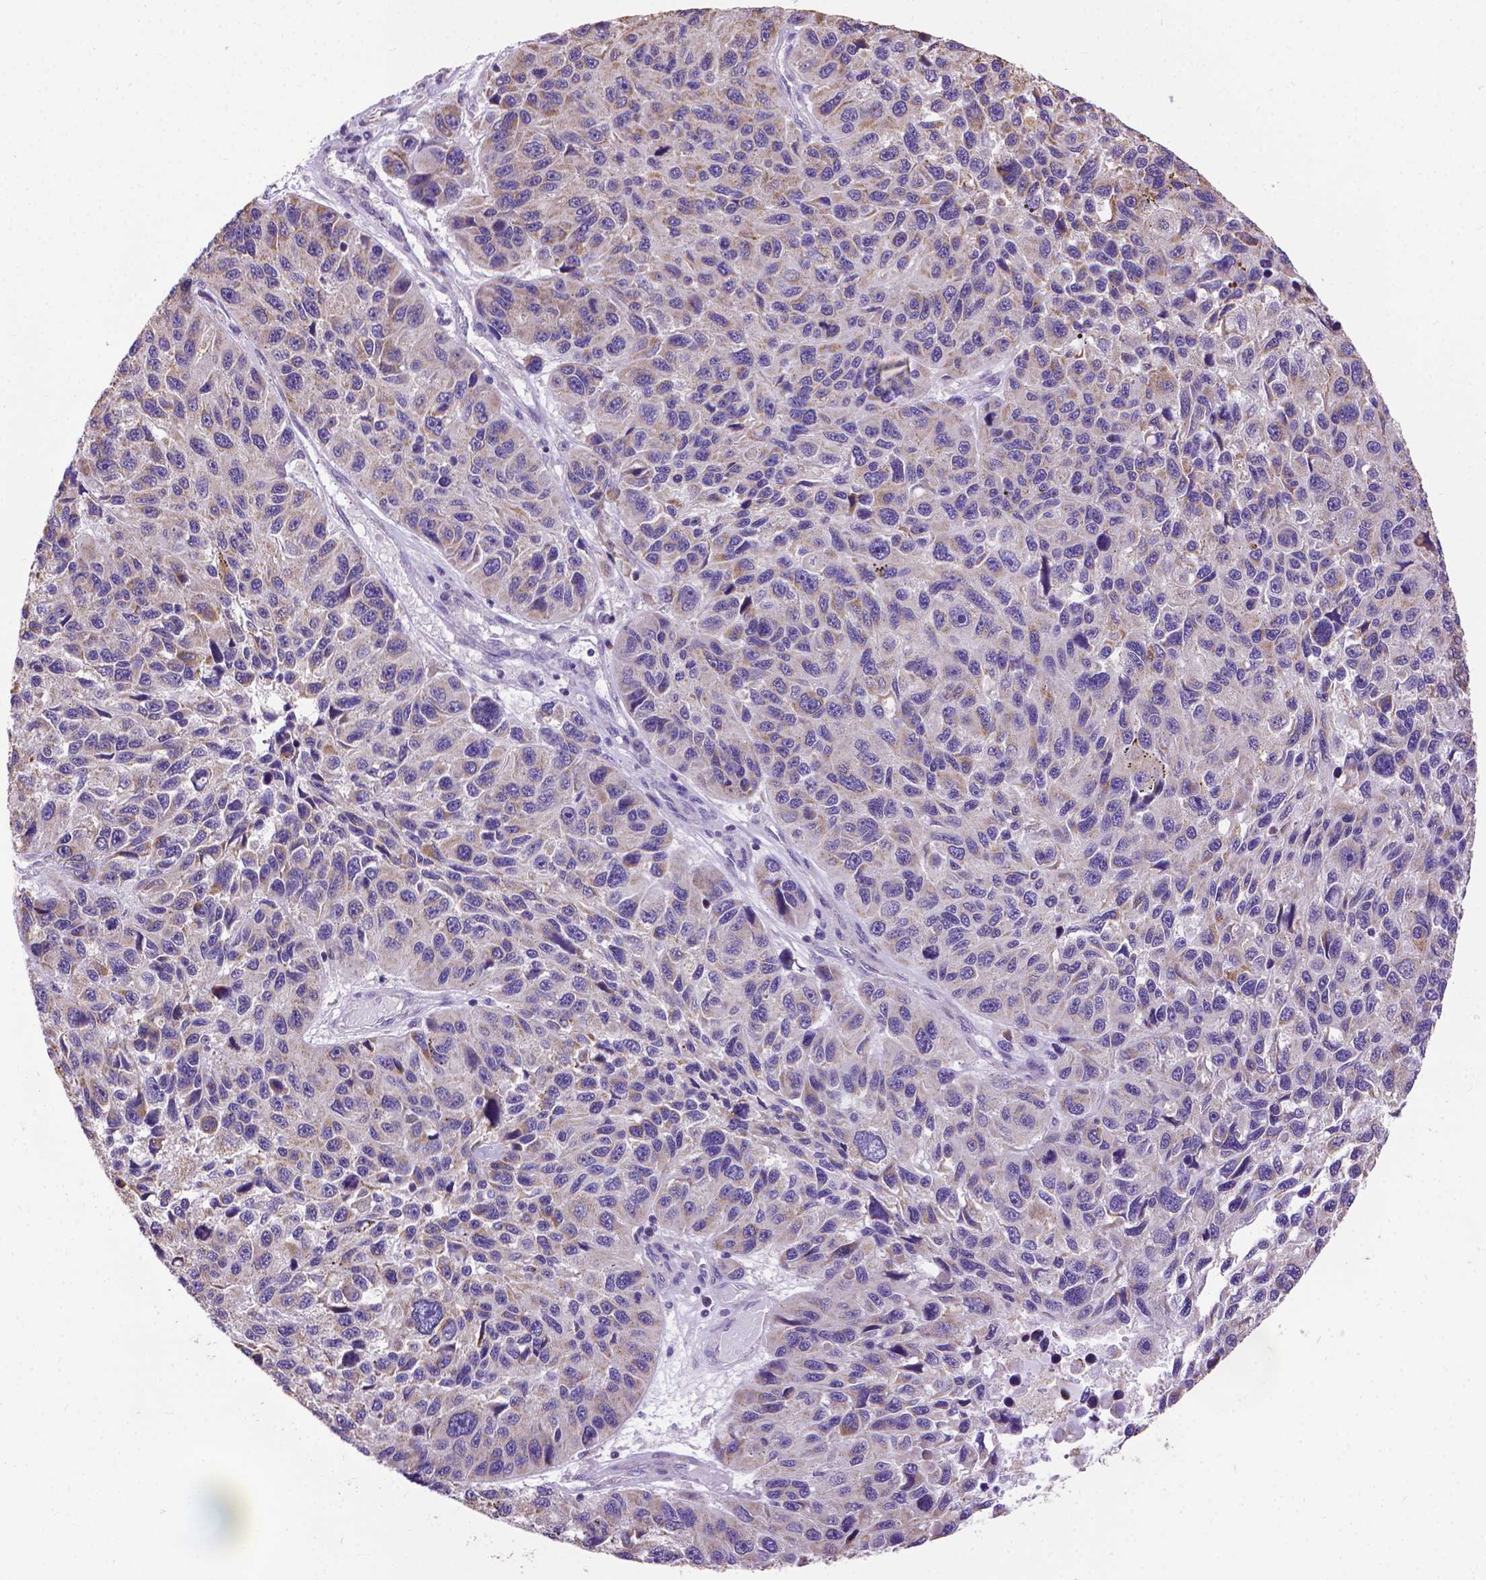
{"staining": {"intensity": "weak", "quantity": "<25%", "location": "cytoplasmic/membranous"}, "tissue": "melanoma", "cell_type": "Tumor cells", "image_type": "cancer", "snomed": [{"axis": "morphology", "description": "Malignant melanoma, NOS"}, {"axis": "topography", "description": "Skin"}], "caption": "IHC of malignant melanoma shows no staining in tumor cells.", "gene": "SYN1", "patient": {"sex": "male", "age": 53}}